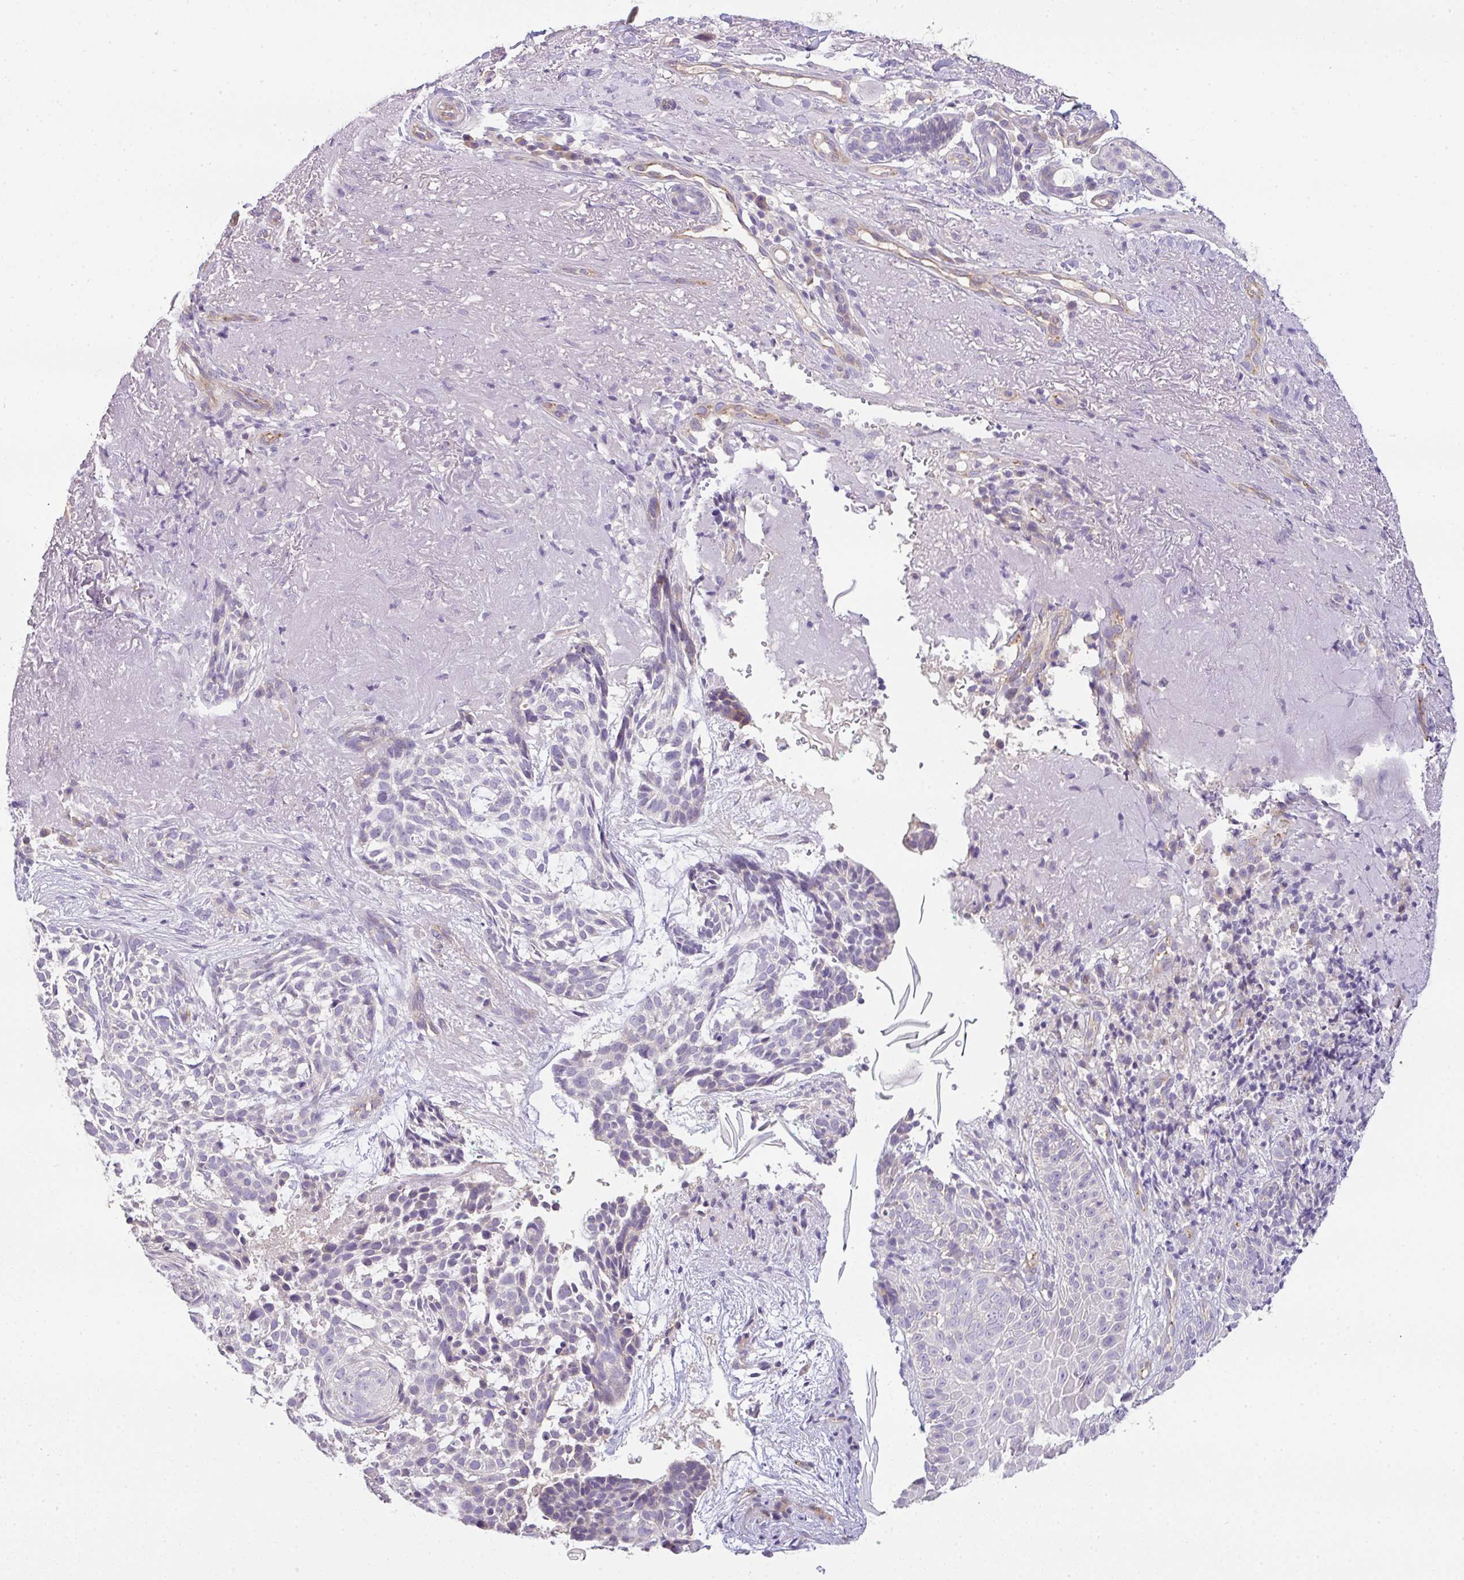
{"staining": {"intensity": "negative", "quantity": "none", "location": "none"}, "tissue": "skin cancer", "cell_type": "Tumor cells", "image_type": "cancer", "snomed": [{"axis": "morphology", "description": "Basal cell carcinoma"}, {"axis": "topography", "description": "Skin"}, {"axis": "topography", "description": "Skin of face"}], "caption": "Micrograph shows no protein positivity in tumor cells of skin cancer (basal cell carcinoma) tissue.", "gene": "FILIP1", "patient": {"sex": "female", "age": 80}}